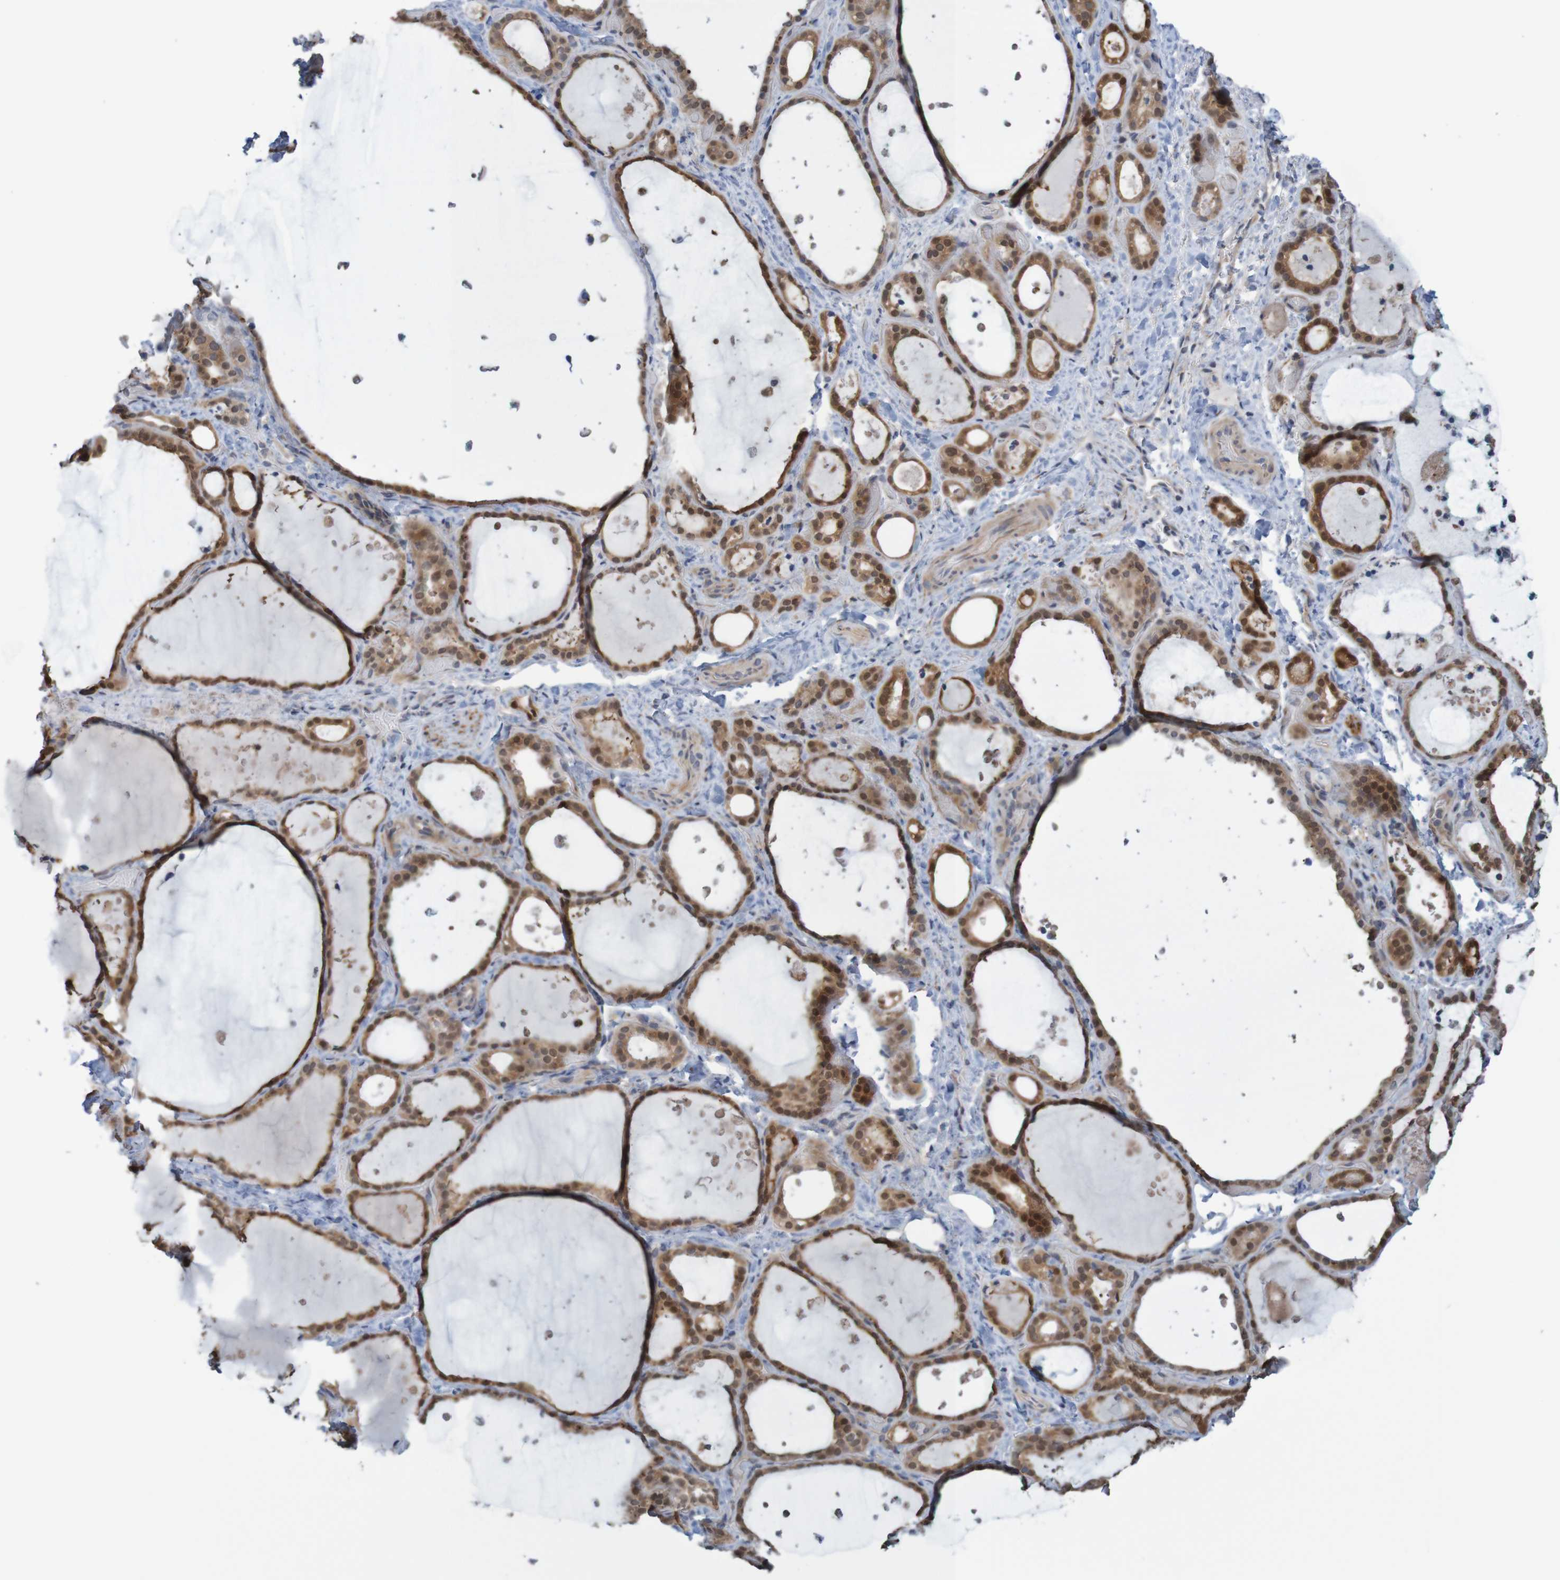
{"staining": {"intensity": "moderate", "quantity": ">75%", "location": "cytoplasmic/membranous"}, "tissue": "thyroid gland", "cell_type": "Glandular cells", "image_type": "normal", "snomed": [{"axis": "morphology", "description": "Normal tissue, NOS"}, {"axis": "topography", "description": "Thyroid gland"}], "caption": "A micrograph of human thyroid gland stained for a protein demonstrates moderate cytoplasmic/membranous brown staining in glandular cells. Using DAB (brown) and hematoxylin (blue) stains, captured at high magnification using brightfield microscopy.", "gene": "ANKK1", "patient": {"sex": "female", "age": 44}}